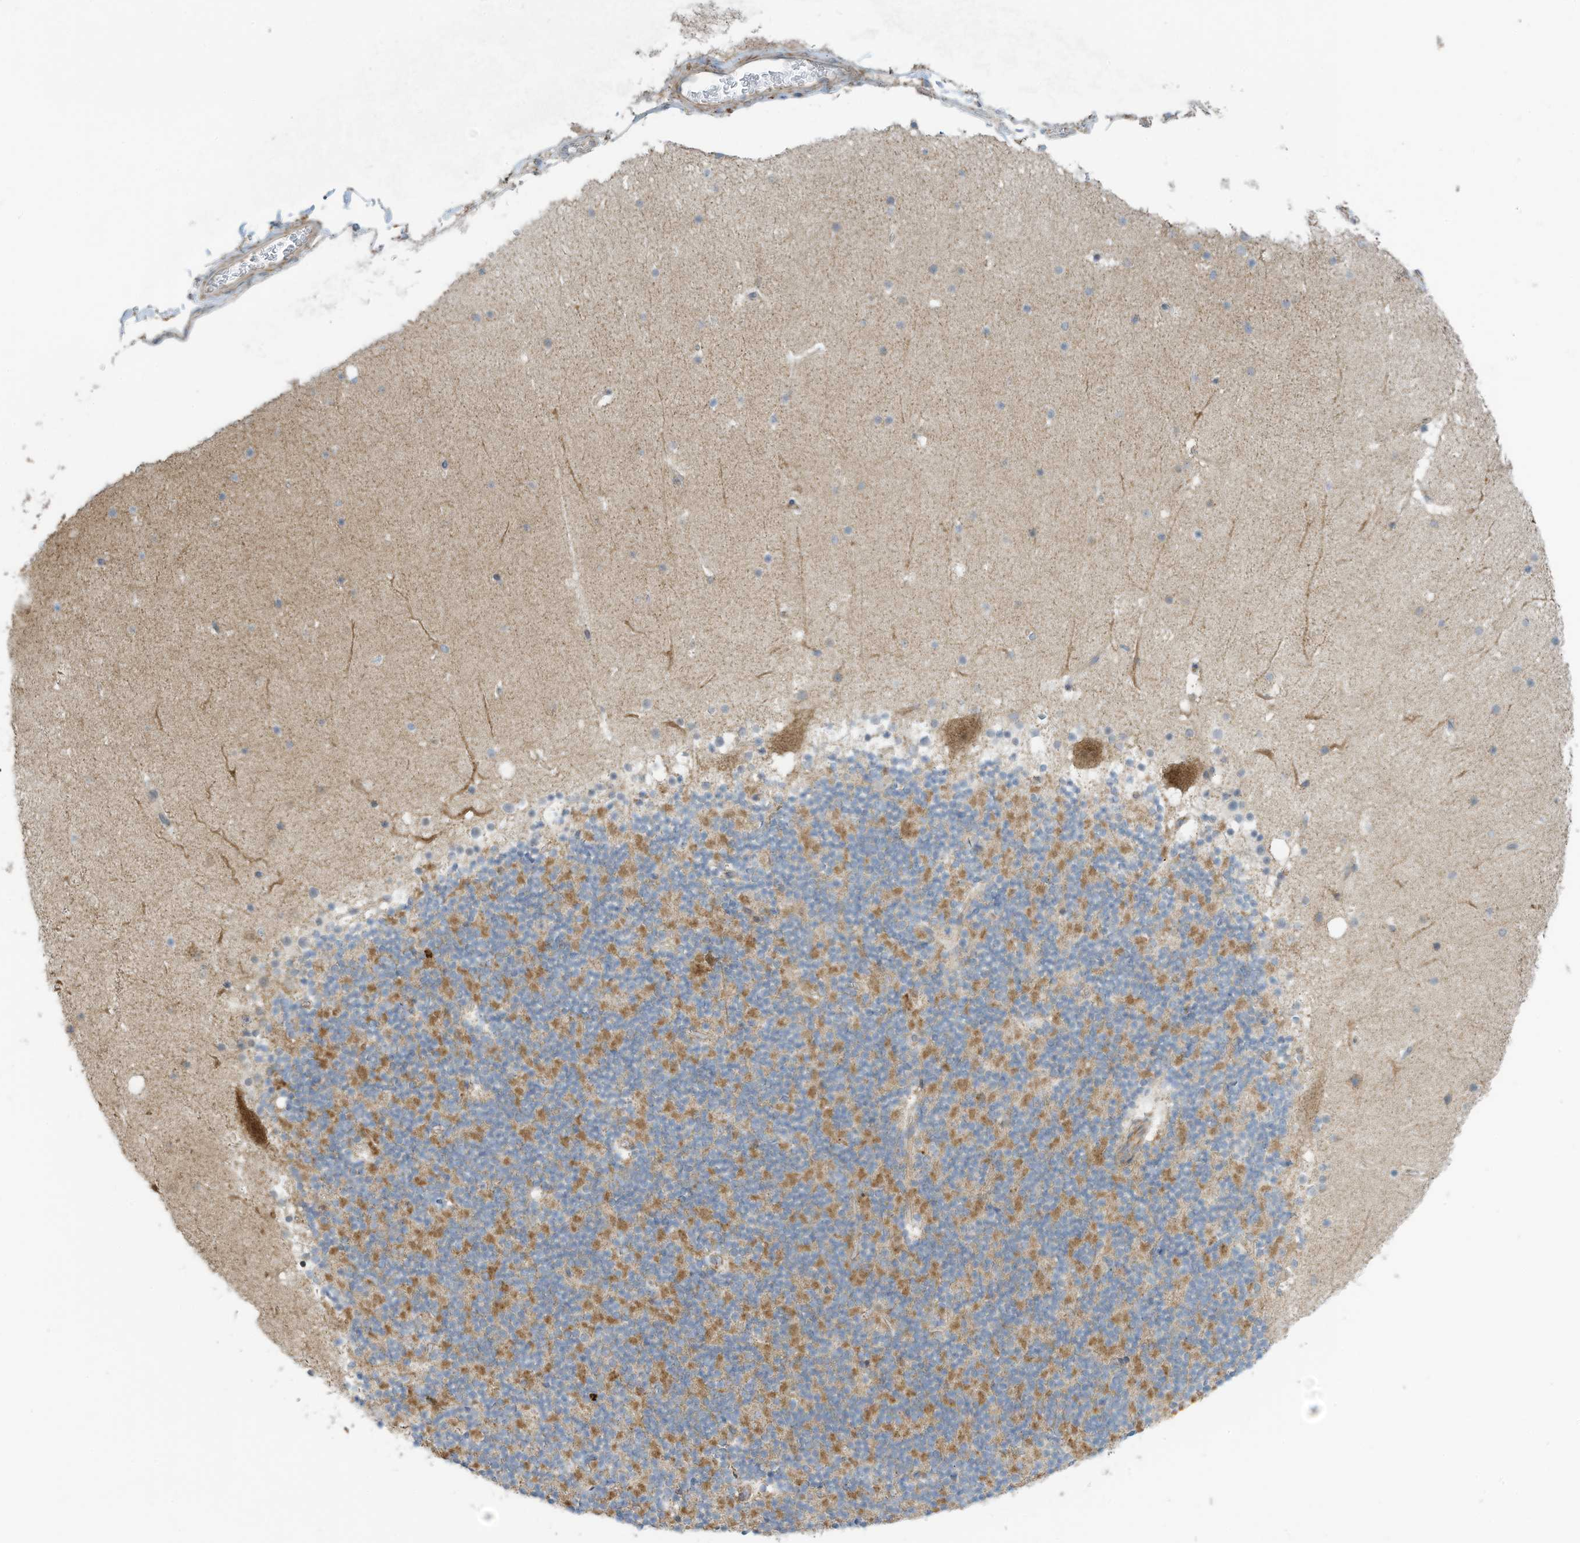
{"staining": {"intensity": "weak", "quantity": "<25%", "location": "cytoplasmic/membranous"}, "tissue": "cerebellum", "cell_type": "Cells in granular layer", "image_type": "normal", "snomed": [{"axis": "morphology", "description": "Normal tissue, NOS"}, {"axis": "topography", "description": "Cerebellum"}], "caption": "The photomicrograph displays no staining of cells in granular layer in unremarkable cerebellum.", "gene": "METTL6", "patient": {"sex": "male", "age": 57}}